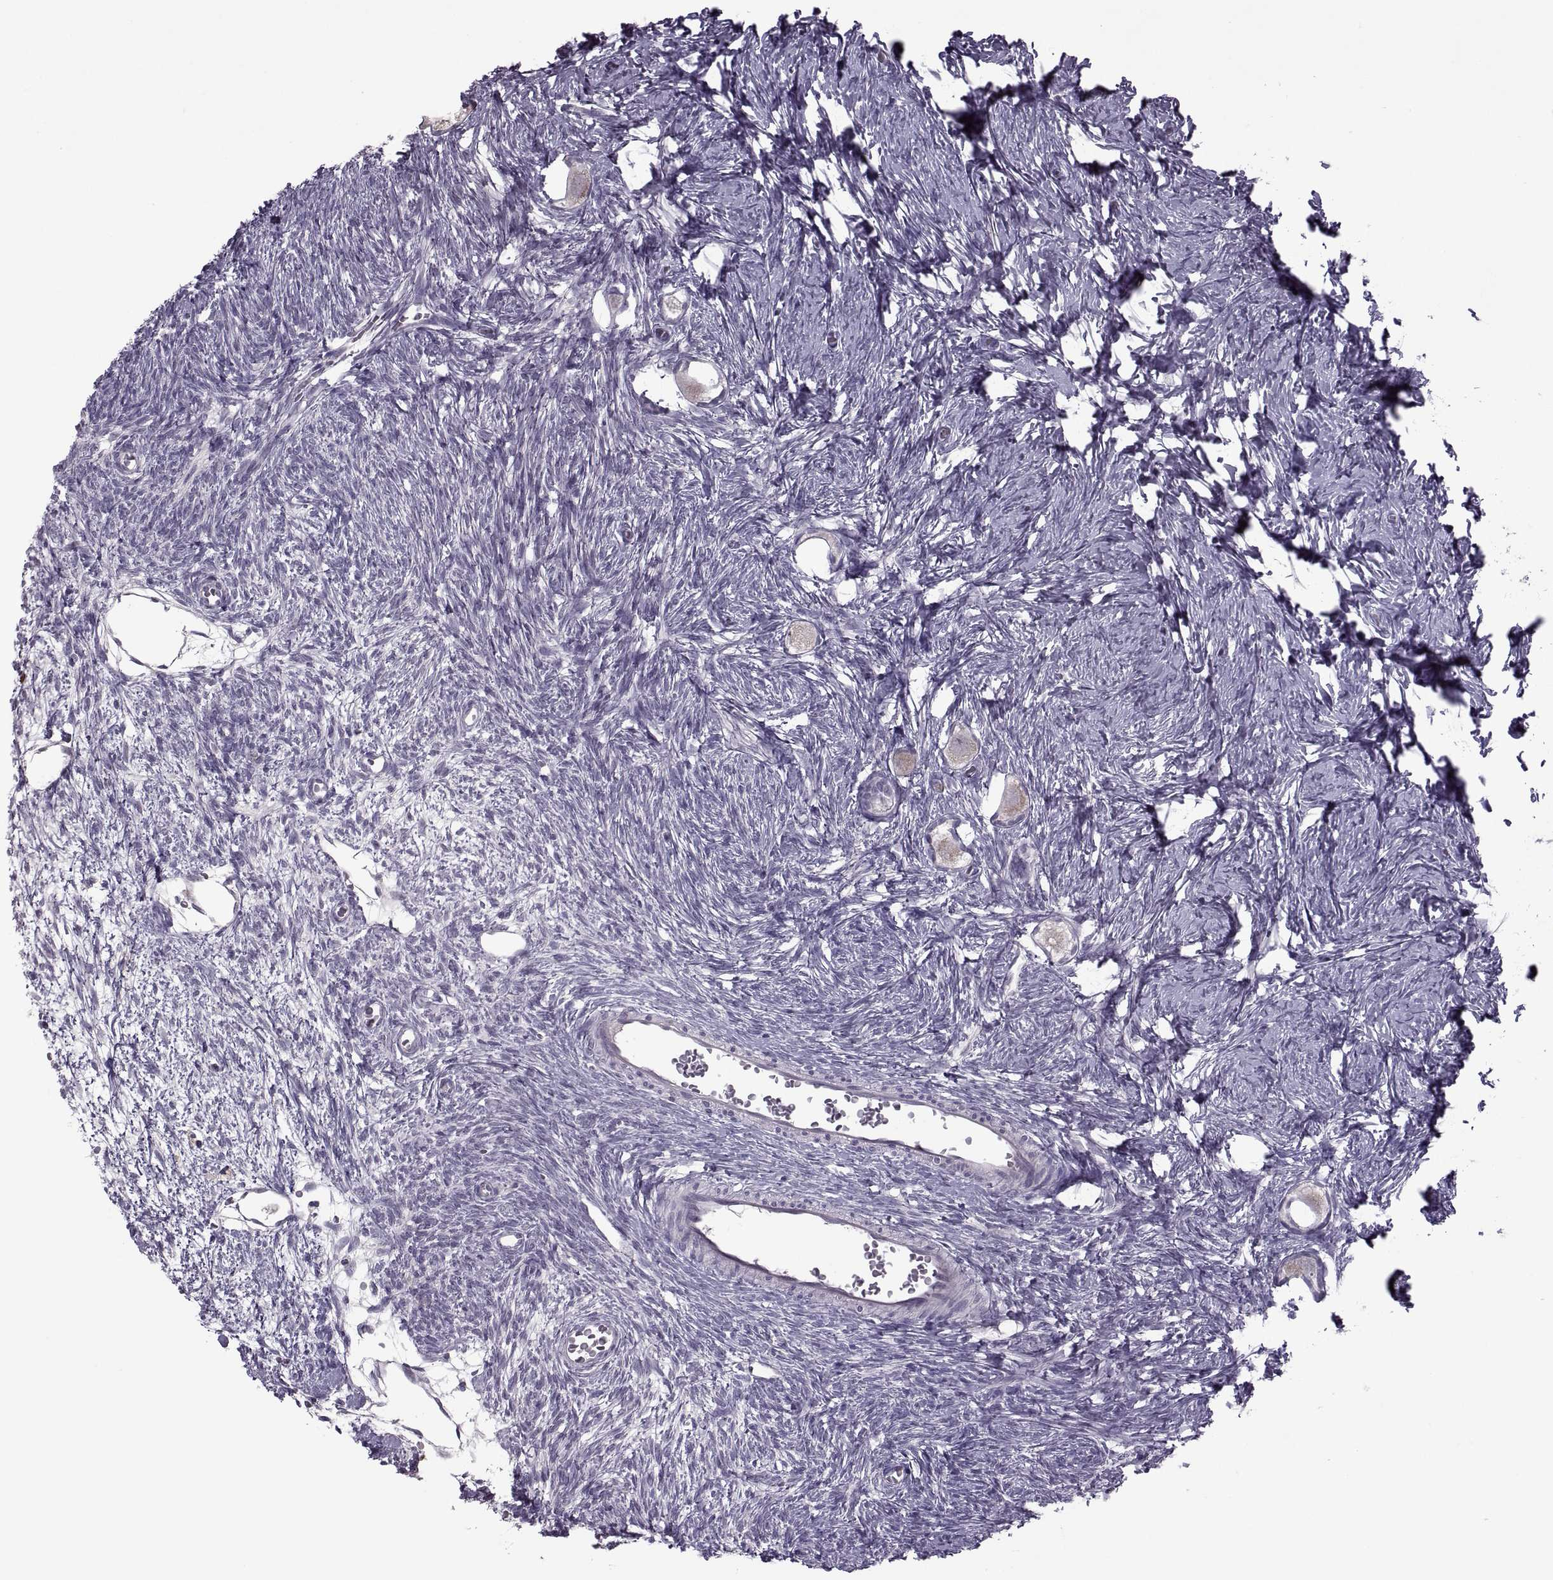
{"staining": {"intensity": "weak", "quantity": "<25%", "location": "cytoplasmic/membranous"}, "tissue": "ovary", "cell_type": "Follicle cells", "image_type": "normal", "snomed": [{"axis": "morphology", "description": "Normal tissue, NOS"}, {"axis": "topography", "description": "Ovary"}], "caption": "Immunohistochemistry (IHC) micrograph of benign ovary stained for a protein (brown), which exhibits no expression in follicle cells. (IHC, brightfield microscopy, high magnification).", "gene": "MGAT4D", "patient": {"sex": "female", "age": 27}}